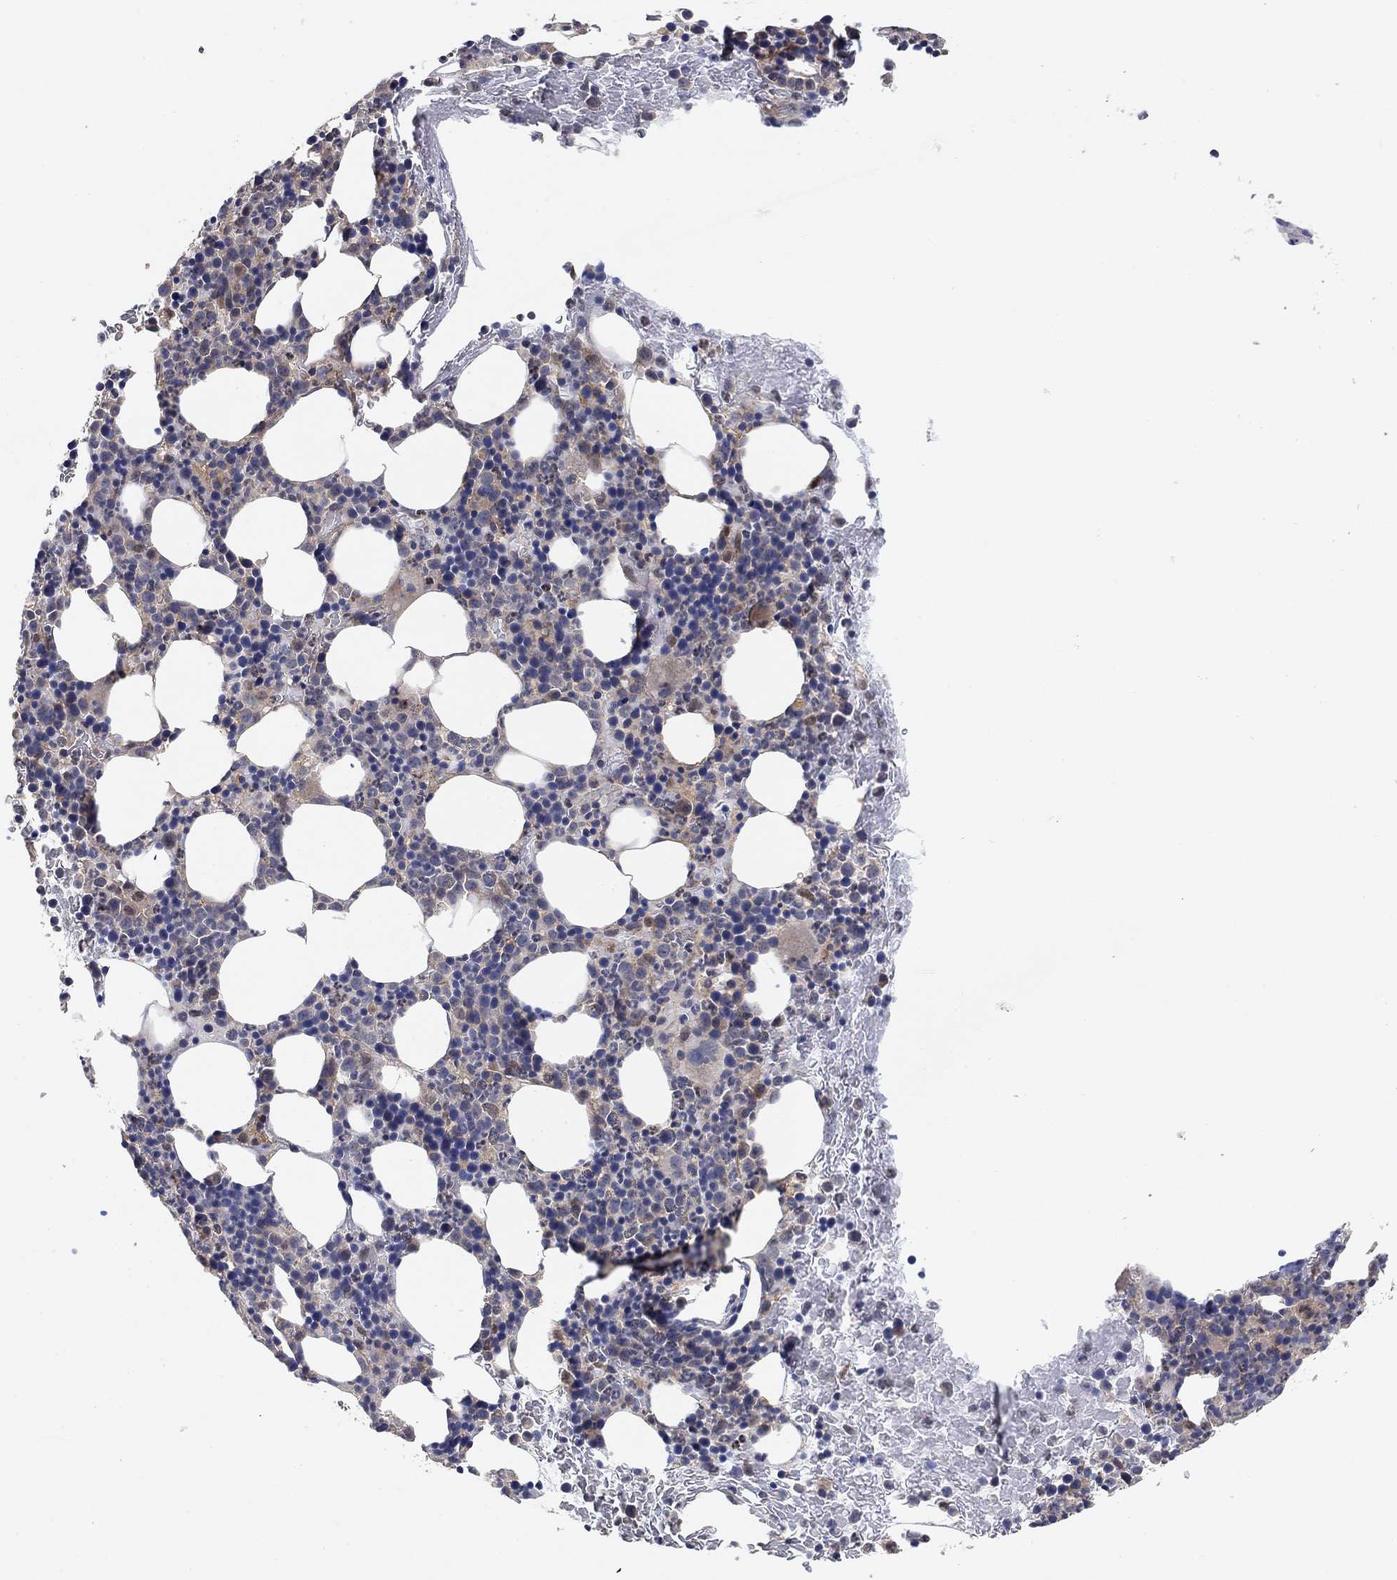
{"staining": {"intensity": "negative", "quantity": "none", "location": "none"}, "tissue": "bone marrow", "cell_type": "Hematopoietic cells", "image_type": "normal", "snomed": [{"axis": "morphology", "description": "Normal tissue, NOS"}, {"axis": "topography", "description": "Bone marrow"}], "caption": "High magnification brightfield microscopy of benign bone marrow stained with DAB (brown) and counterstained with hematoxylin (blue): hematopoietic cells show no significant expression. Nuclei are stained in blue.", "gene": "MCUR1", "patient": {"sex": "male", "age": 72}}